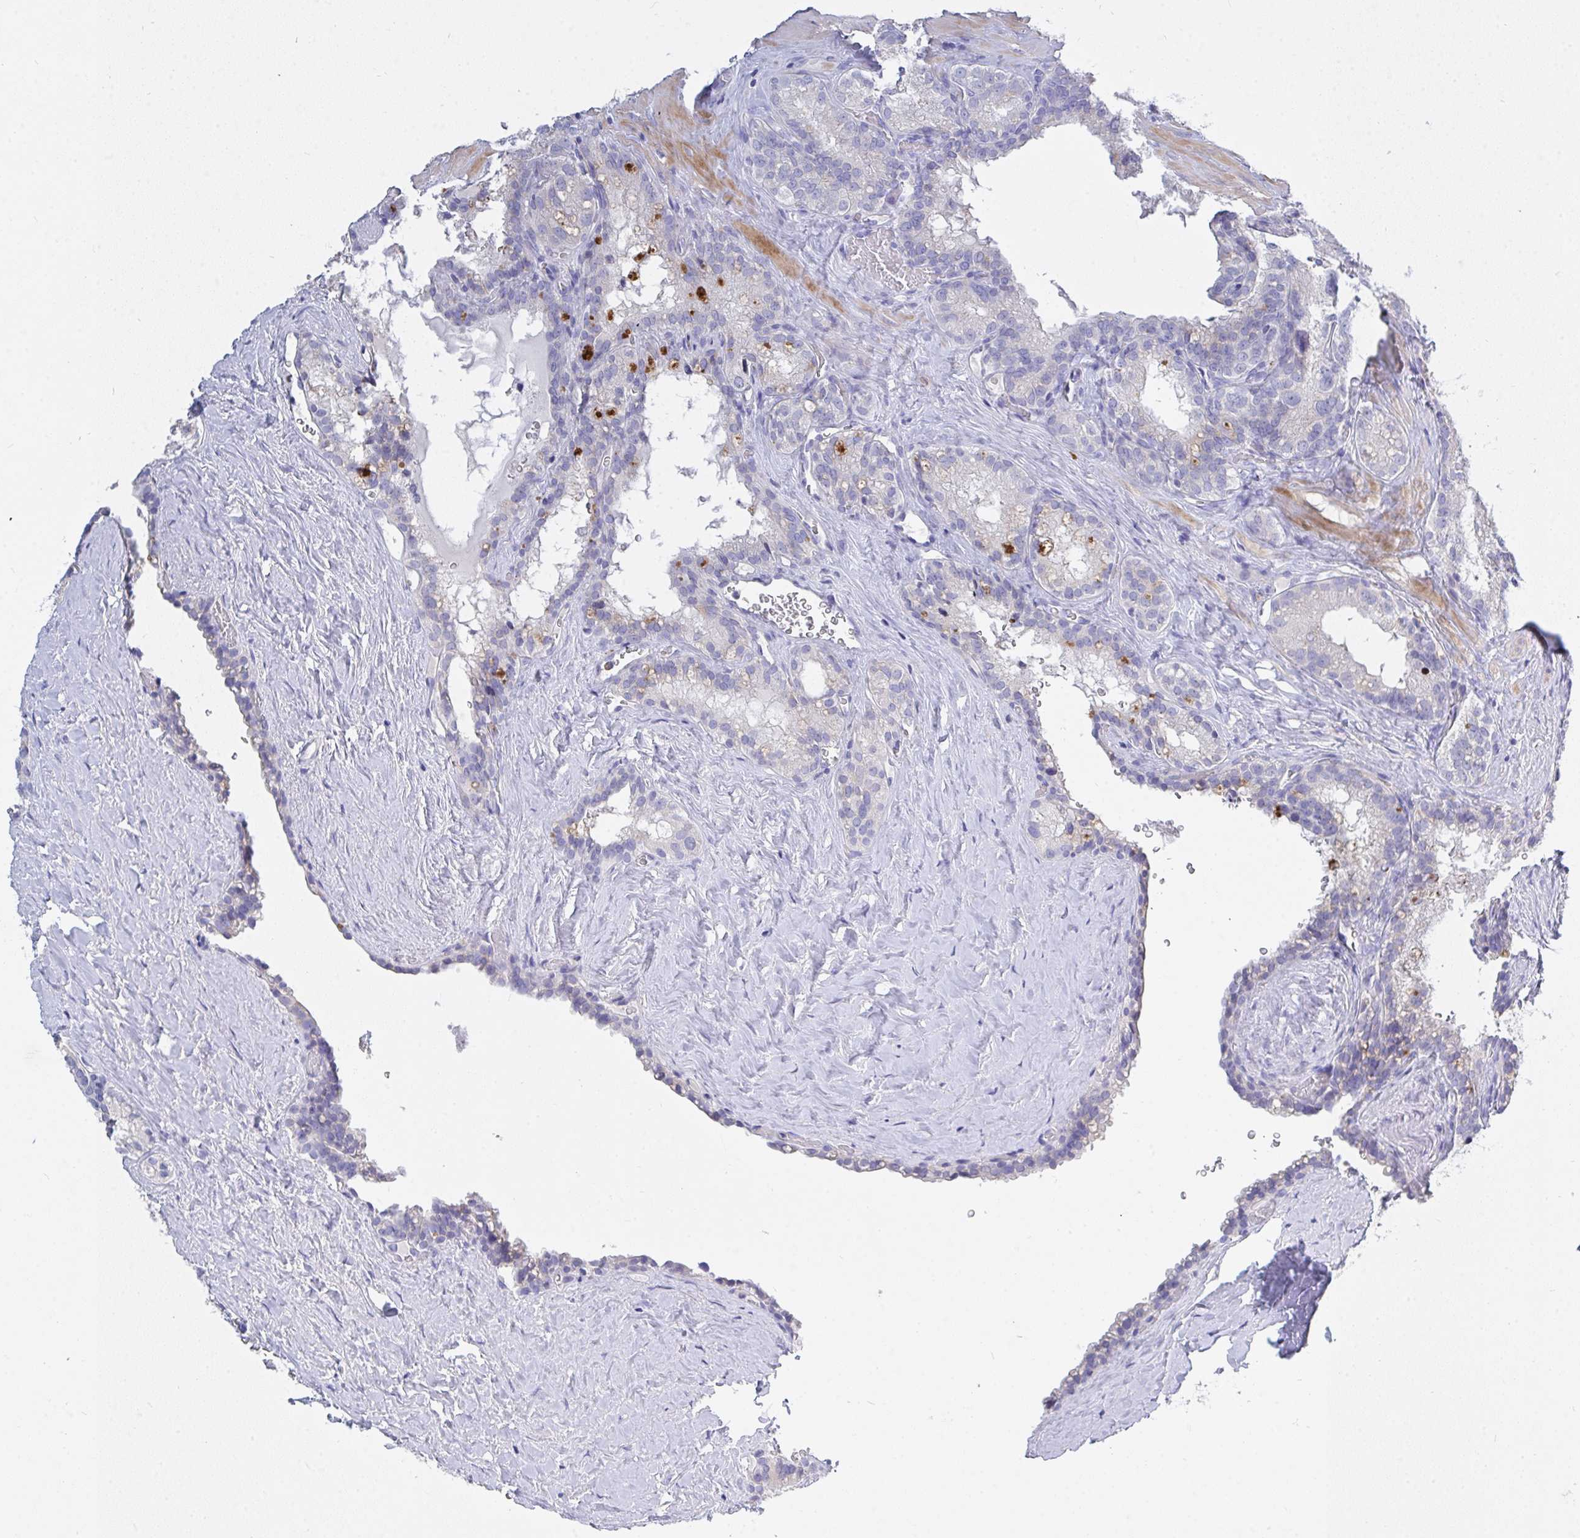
{"staining": {"intensity": "negative", "quantity": "none", "location": "none"}, "tissue": "seminal vesicle", "cell_type": "Glandular cells", "image_type": "normal", "snomed": [{"axis": "morphology", "description": "Normal tissue, NOS"}, {"axis": "topography", "description": "Seminal veicle"}], "caption": "This is an IHC histopathology image of benign seminal vesicle. There is no staining in glandular cells.", "gene": "ZNF561", "patient": {"sex": "male", "age": 47}}